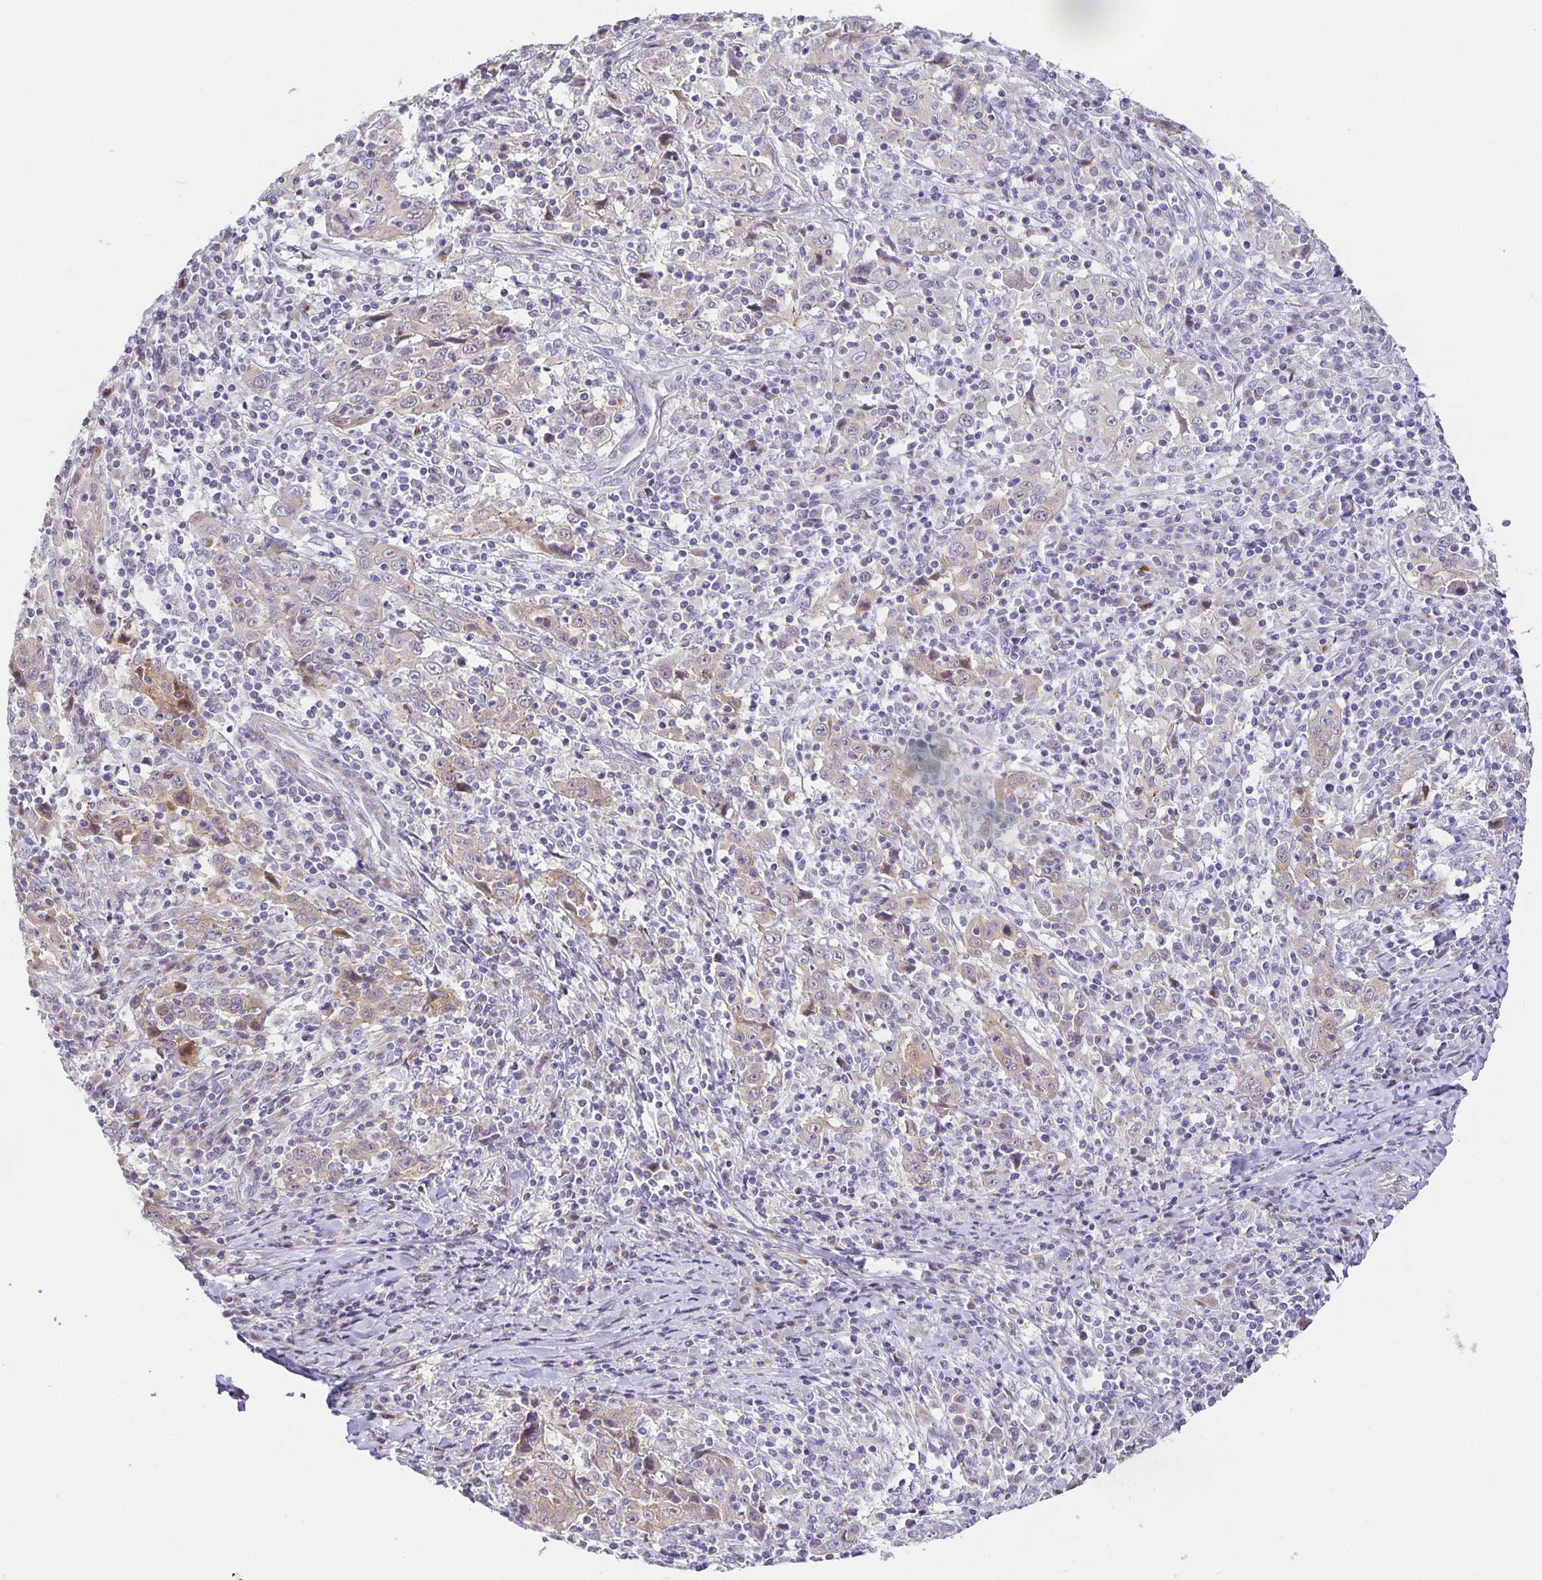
{"staining": {"intensity": "weak", "quantity": "25%-75%", "location": "cytoplasmic/membranous"}, "tissue": "cervical cancer", "cell_type": "Tumor cells", "image_type": "cancer", "snomed": [{"axis": "morphology", "description": "Squamous cell carcinoma, NOS"}, {"axis": "topography", "description": "Cervix"}], "caption": "An image showing weak cytoplasmic/membranous expression in approximately 25%-75% of tumor cells in squamous cell carcinoma (cervical), as visualized by brown immunohistochemical staining.", "gene": "TJP3", "patient": {"sex": "female", "age": 46}}